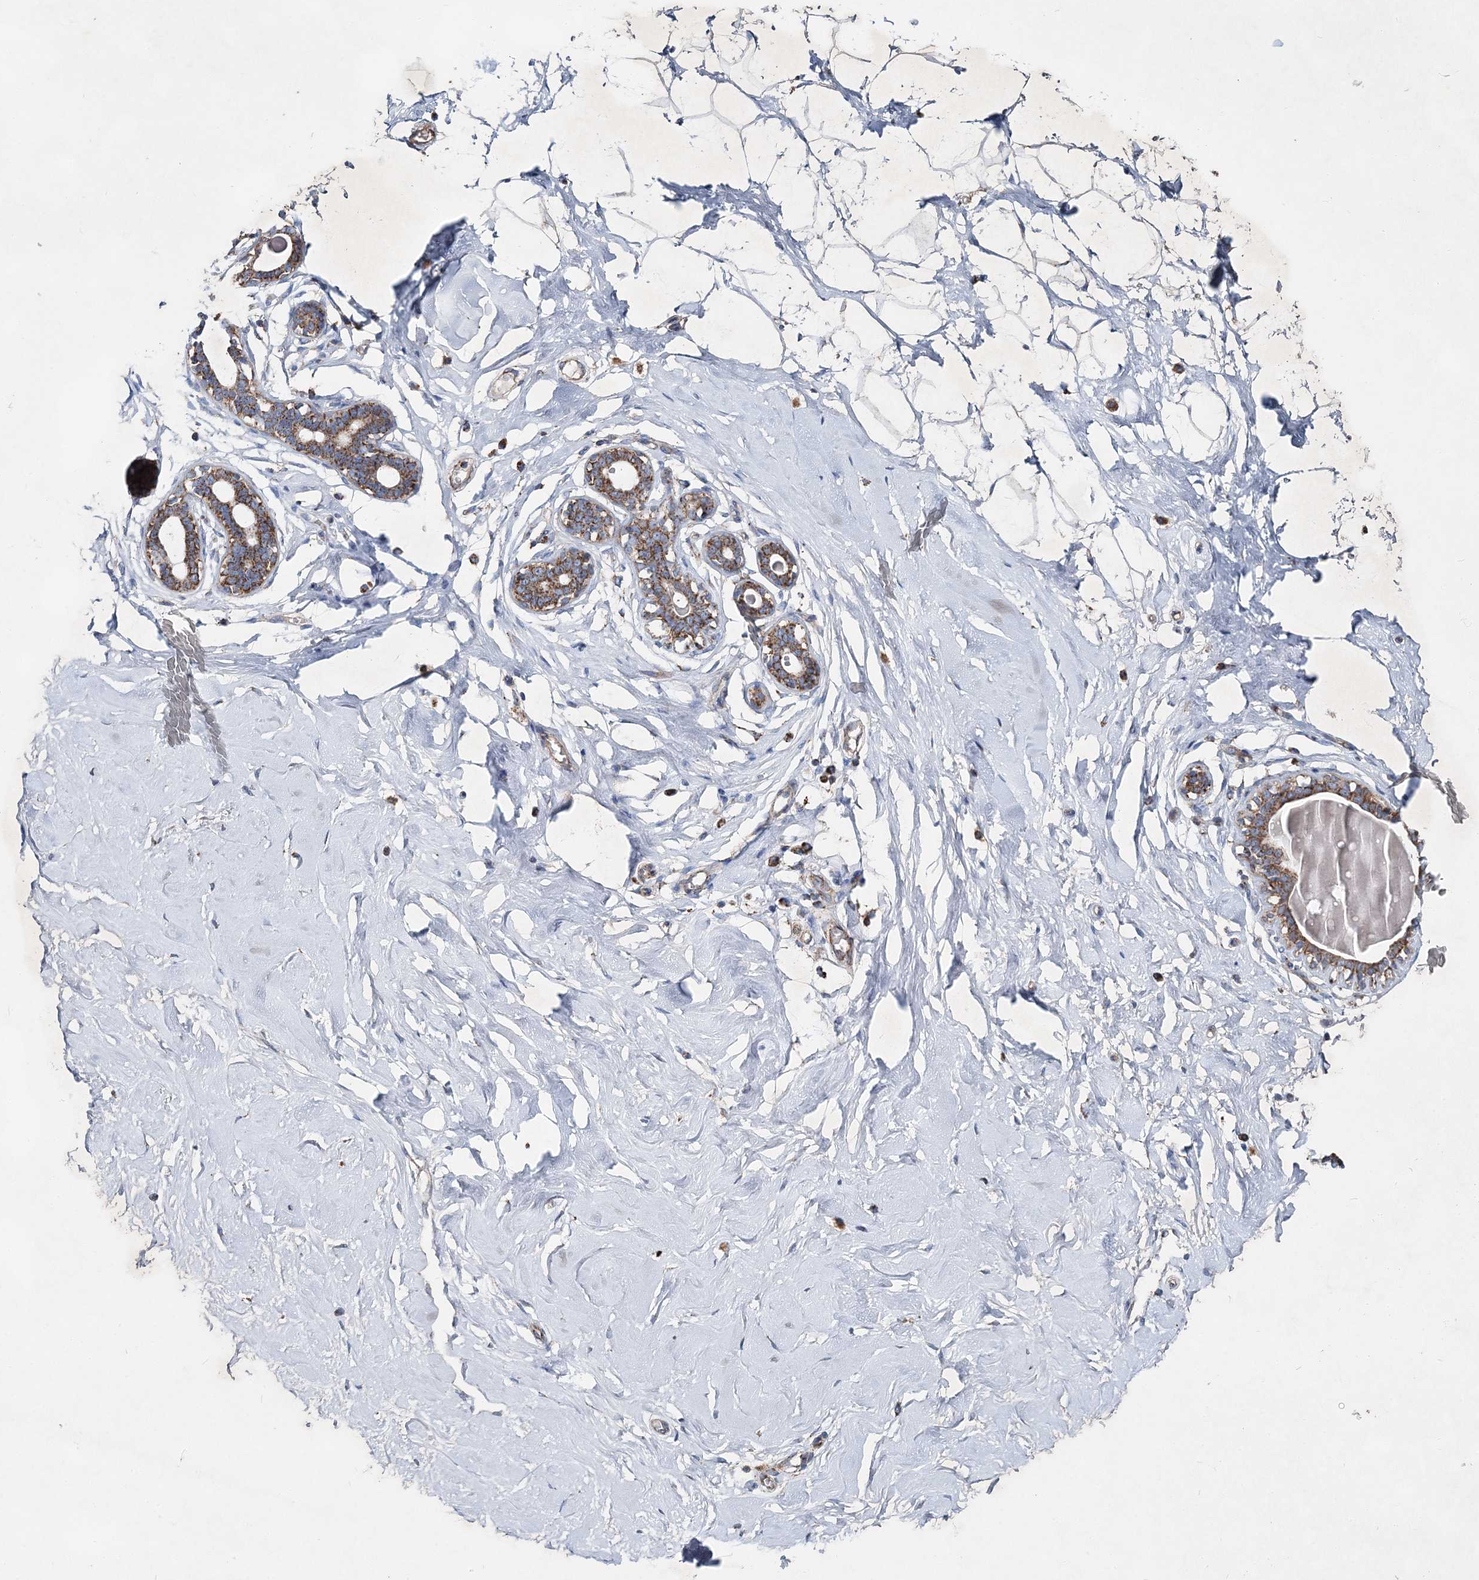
{"staining": {"intensity": "negative", "quantity": "none", "location": "none"}, "tissue": "breast", "cell_type": "Adipocytes", "image_type": "normal", "snomed": [{"axis": "morphology", "description": "Normal tissue, NOS"}, {"axis": "morphology", "description": "Adenoma, NOS"}, {"axis": "topography", "description": "Breast"}], "caption": "Immunohistochemistry (IHC) micrograph of unremarkable breast stained for a protein (brown), which reveals no positivity in adipocytes.", "gene": "SPAG16", "patient": {"sex": "female", "age": 23}}